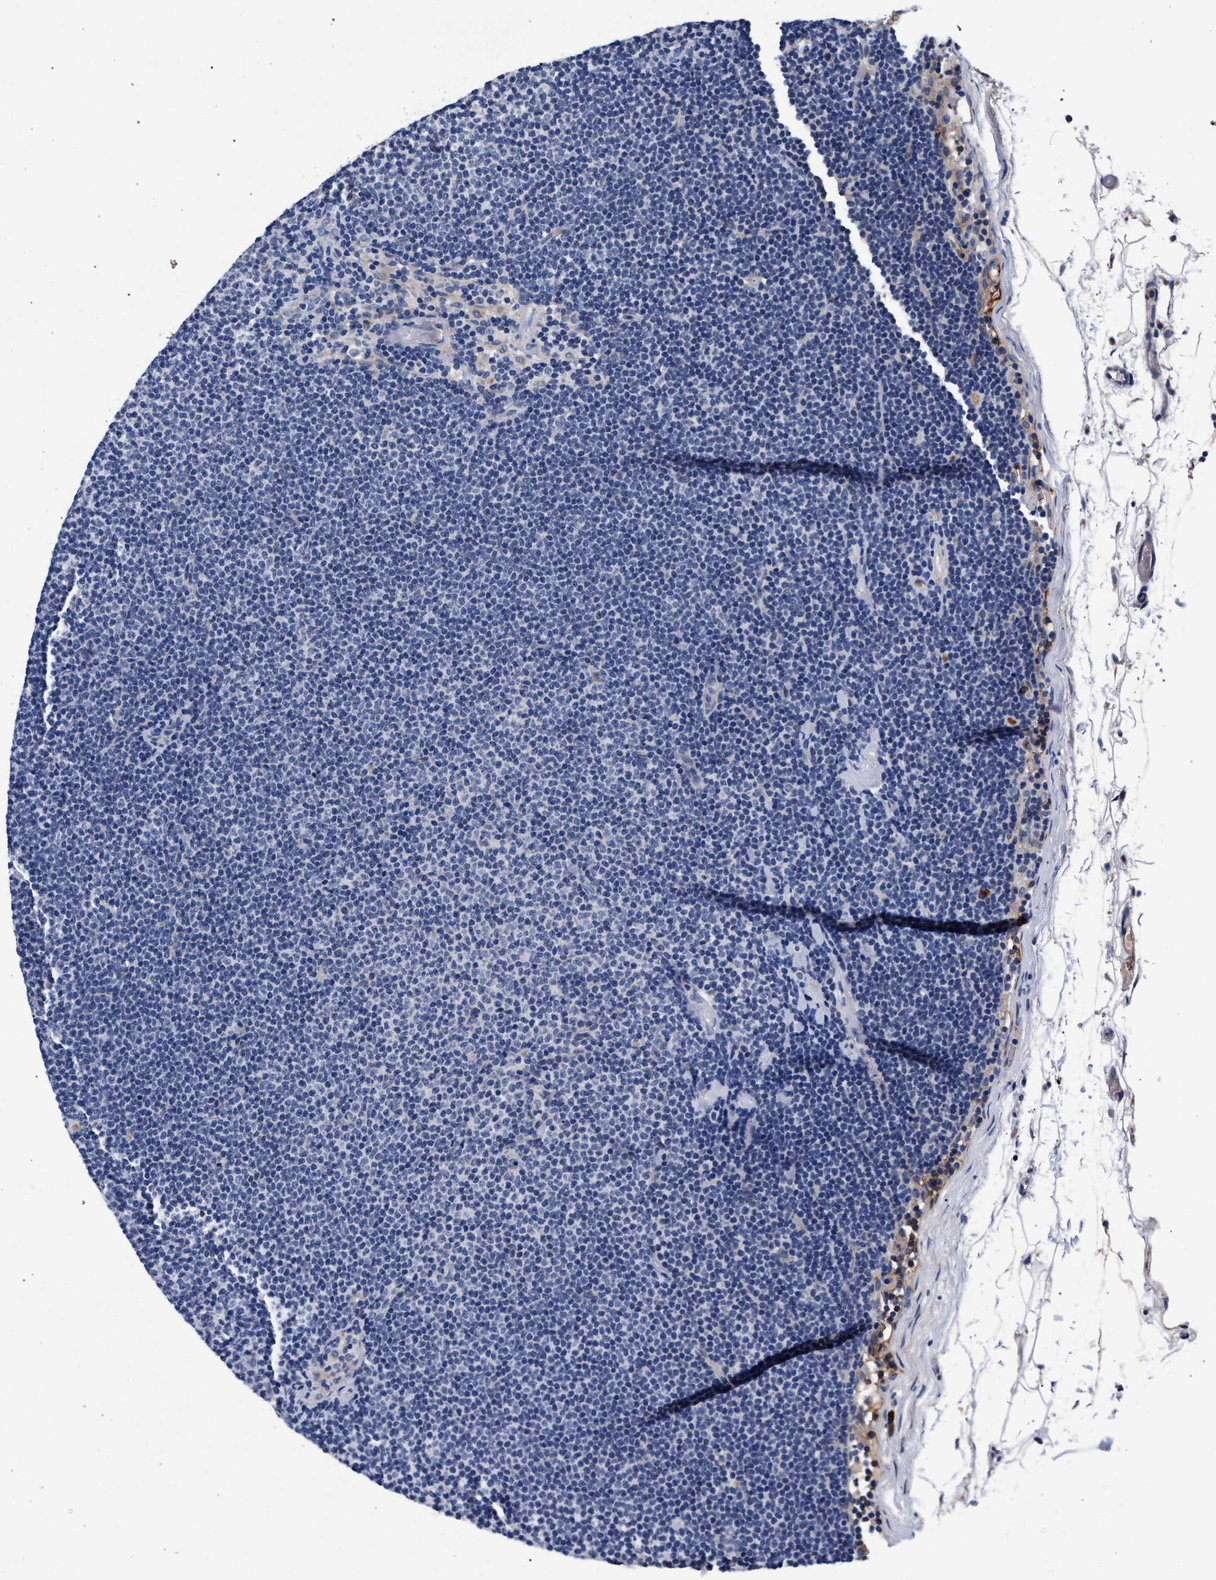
{"staining": {"intensity": "negative", "quantity": "none", "location": "none"}, "tissue": "lymphoma", "cell_type": "Tumor cells", "image_type": "cancer", "snomed": [{"axis": "morphology", "description": "Malignant lymphoma, non-Hodgkin's type, Low grade"}, {"axis": "topography", "description": "Lymph node"}], "caption": "This is an IHC image of lymphoma. There is no expression in tumor cells.", "gene": "ACOX1", "patient": {"sex": "female", "age": 53}}